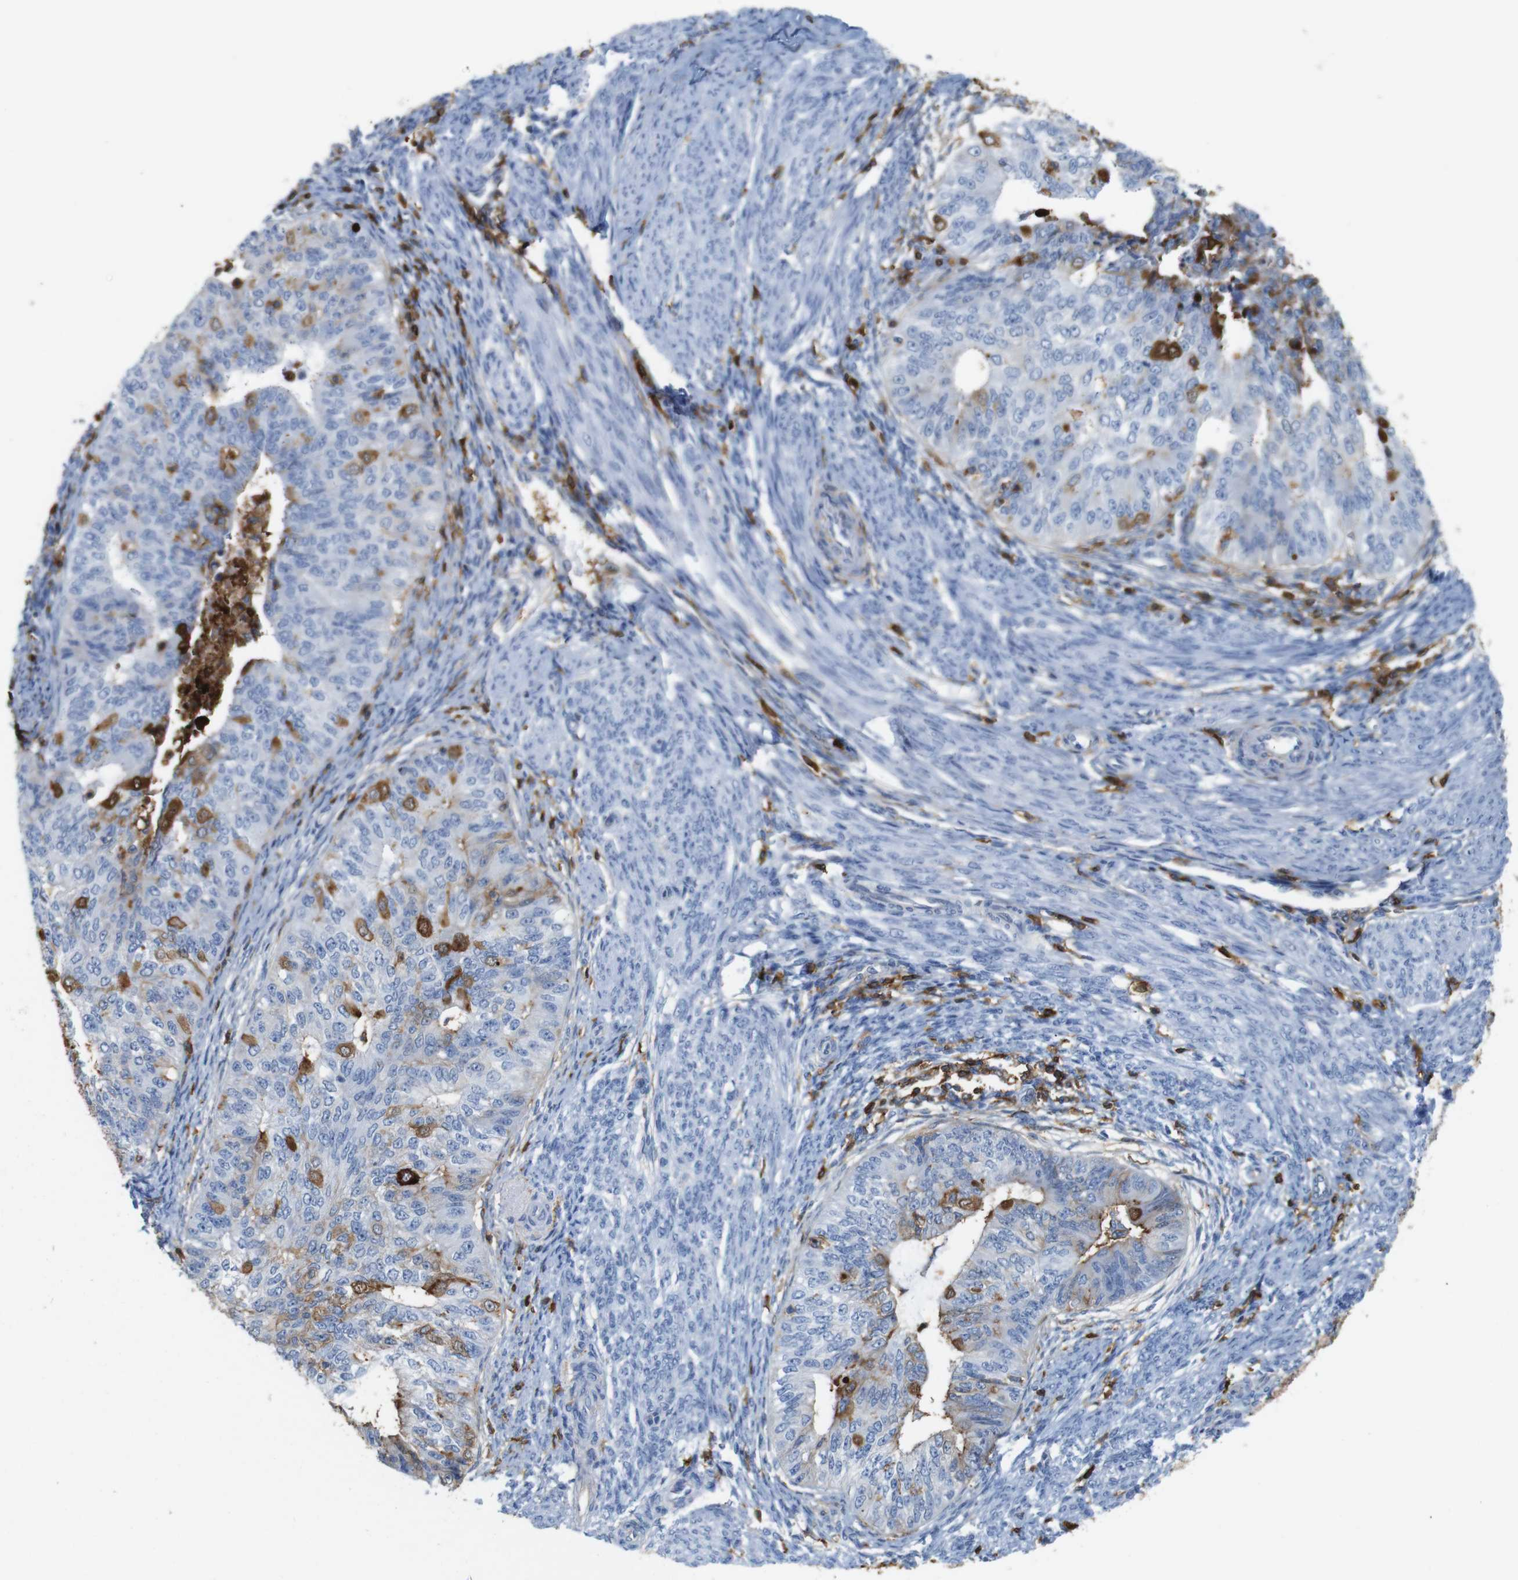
{"staining": {"intensity": "strong", "quantity": "<25%", "location": "cytoplasmic/membranous"}, "tissue": "endometrial cancer", "cell_type": "Tumor cells", "image_type": "cancer", "snomed": [{"axis": "morphology", "description": "Adenocarcinoma, NOS"}, {"axis": "topography", "description": "Endometrium"}], "caption": "Adenocarcinoma (endometrial) stained with a protein marker demonstrates strong staining in tumor cells.", "gene": "ANXA1", "patient": {"sex": "female", "age": 32}}